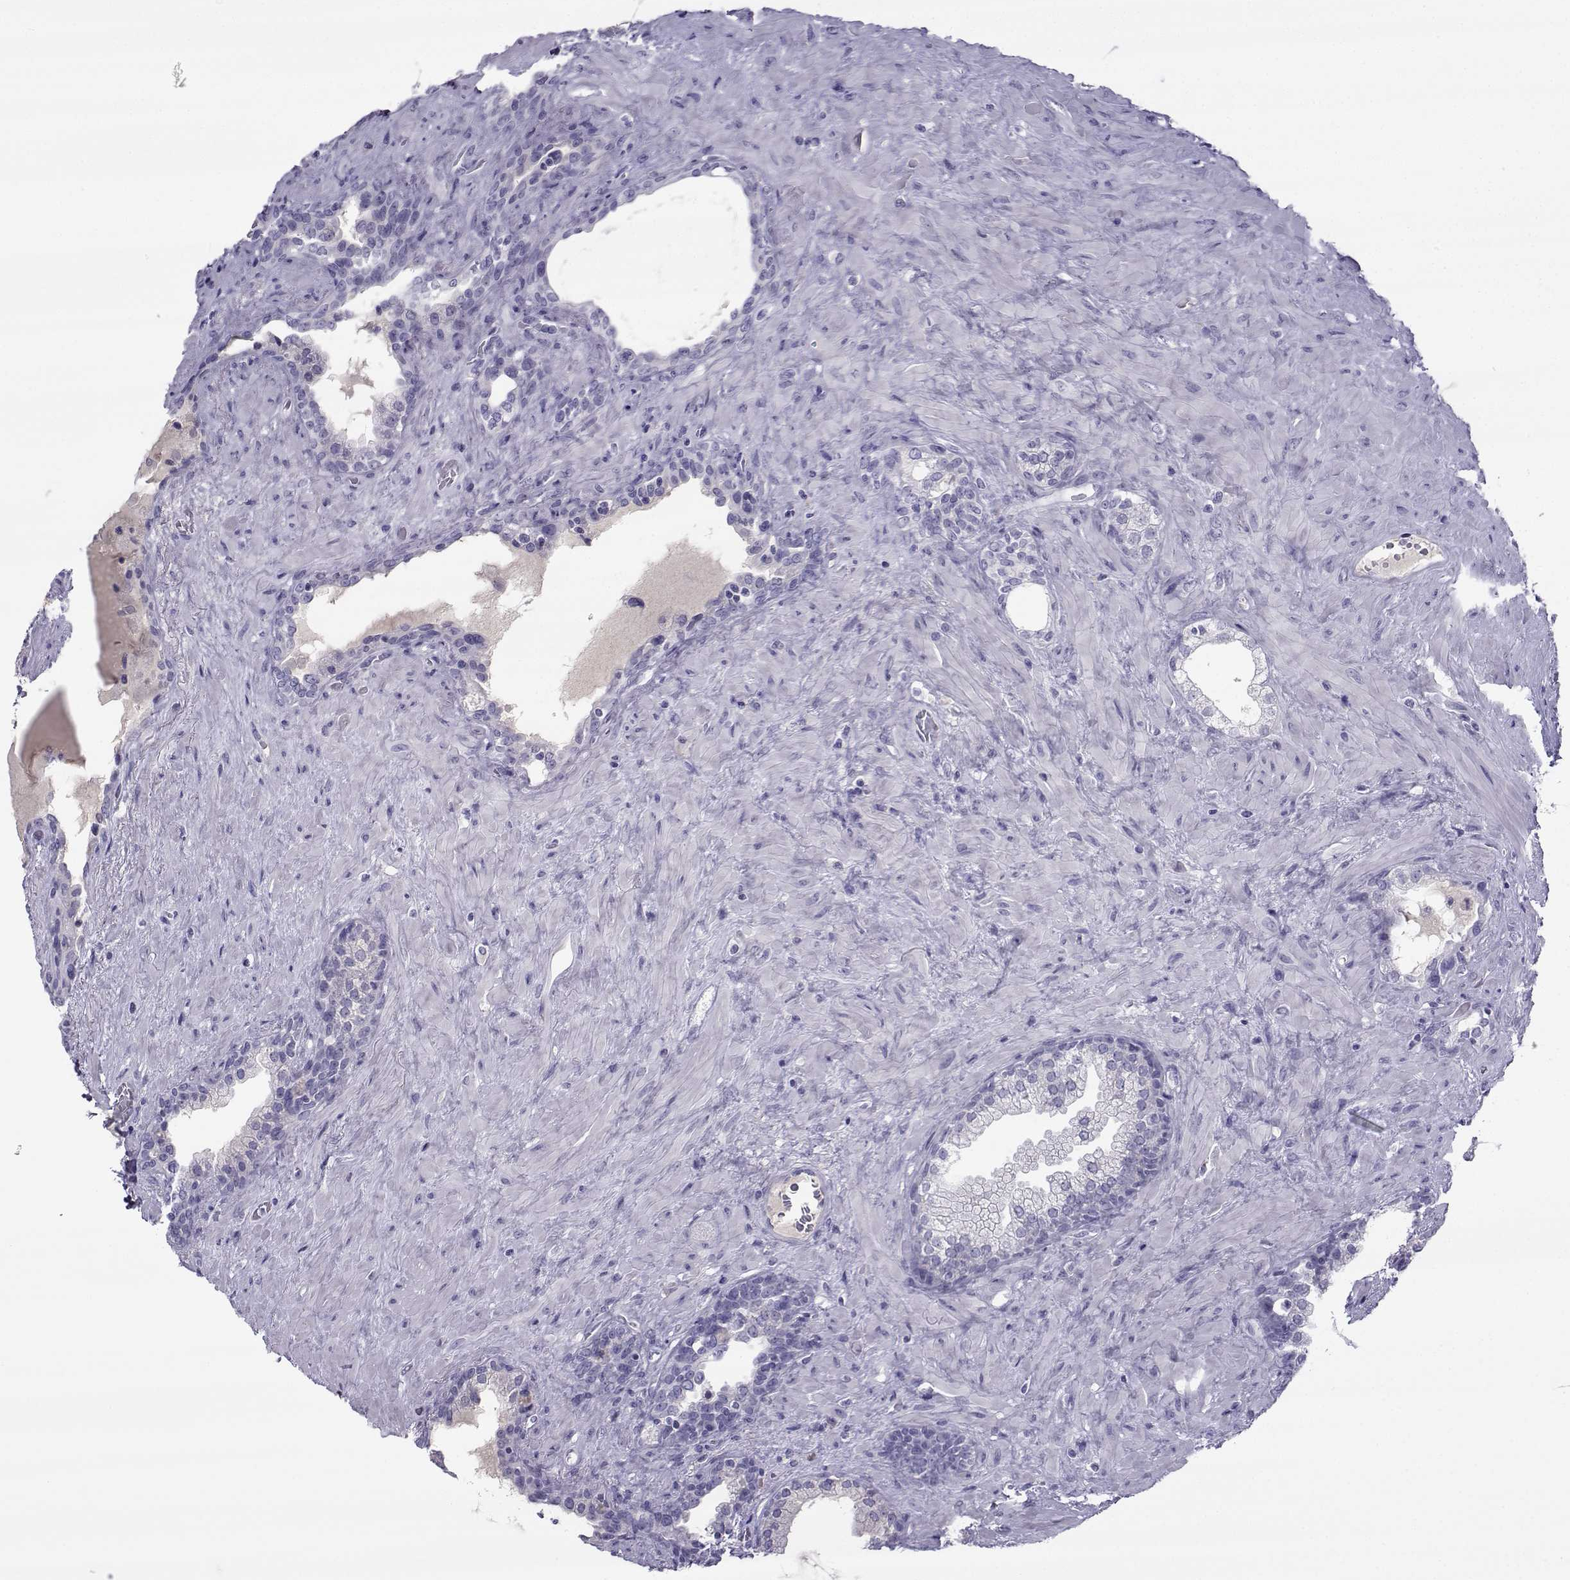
{"staining": {"intensity": "negative", "quantity": "none", "location": "none"}, "tissue": "prostate", "cell_type": "Glandular cells", "image_type": "normal", "snomed": [{"axis": "morphology", "description": "Normal tissue, NOS"}, {"axis": "topography", "description": "Prostate"}], "caption": "Protein analysis of normal prostate displays no significant expression in glandular cells. The staining was performed using DAB to visualize the protein expression in brown, while the nuclei were stained in blue with hematoxylin (Magnification: 20x).", "gene": "ARMC2", "patient": {"sex": "male", "age": 63}}